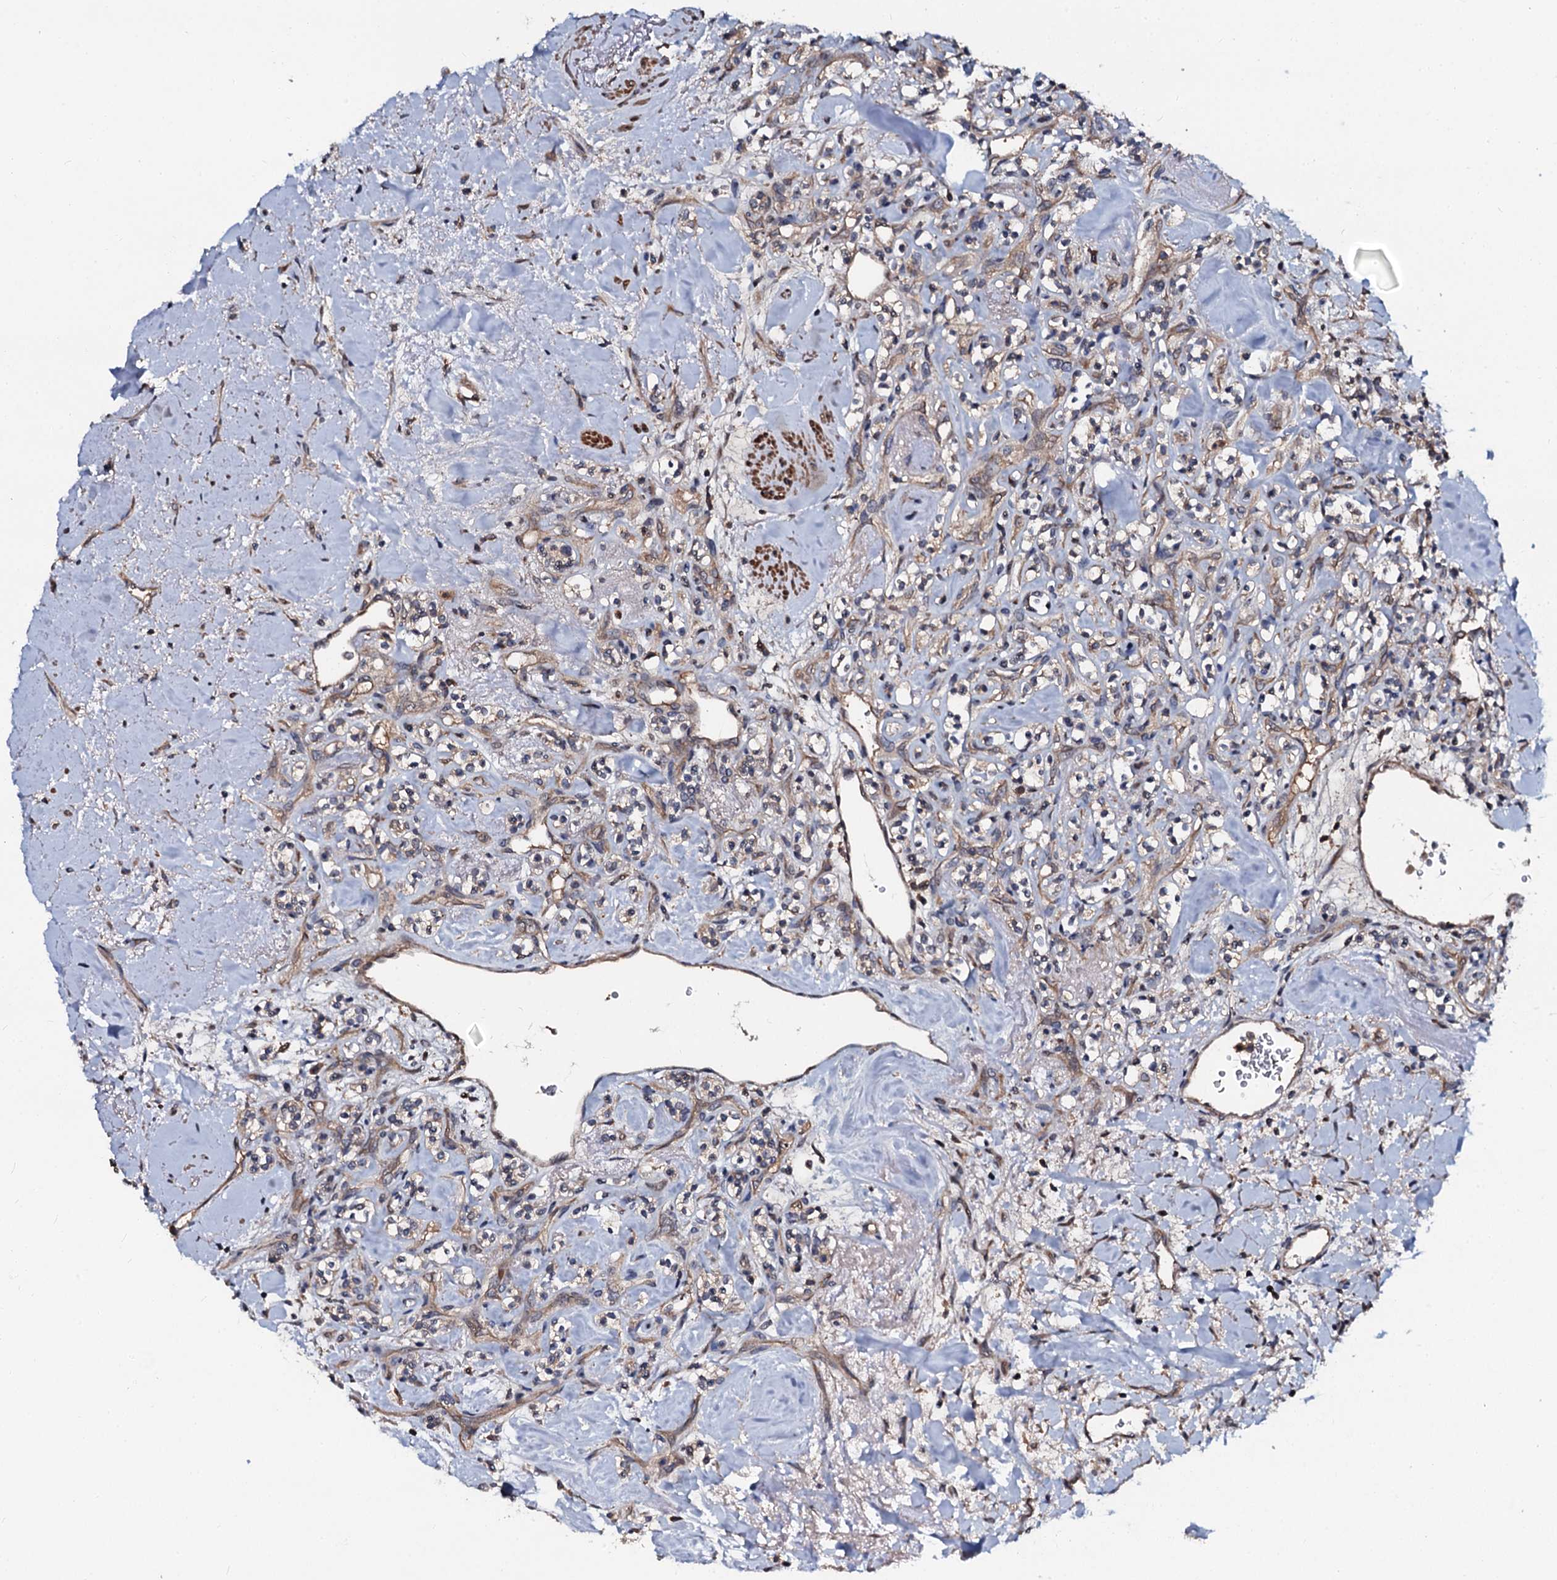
{"staining": {"intensity": "weak", "quantity": "<25%", "location": "cytoplasmic/membranous"}, "tissue": "renal cancer", "cell_type": "Tumor cells", "image_type": "cancer", "snomed": [{"axis": "morphology", "description": "Adenocarcinoma, NOS"}, {"axis": "topography", "description": "Kidney"}], "caption": "This is an immunohistochemistry (IHC) image of renal cancer. There is no positivity in tumor cells.", "gene": "N4BP1", "patient": {"sex": "male", "age": 77}}